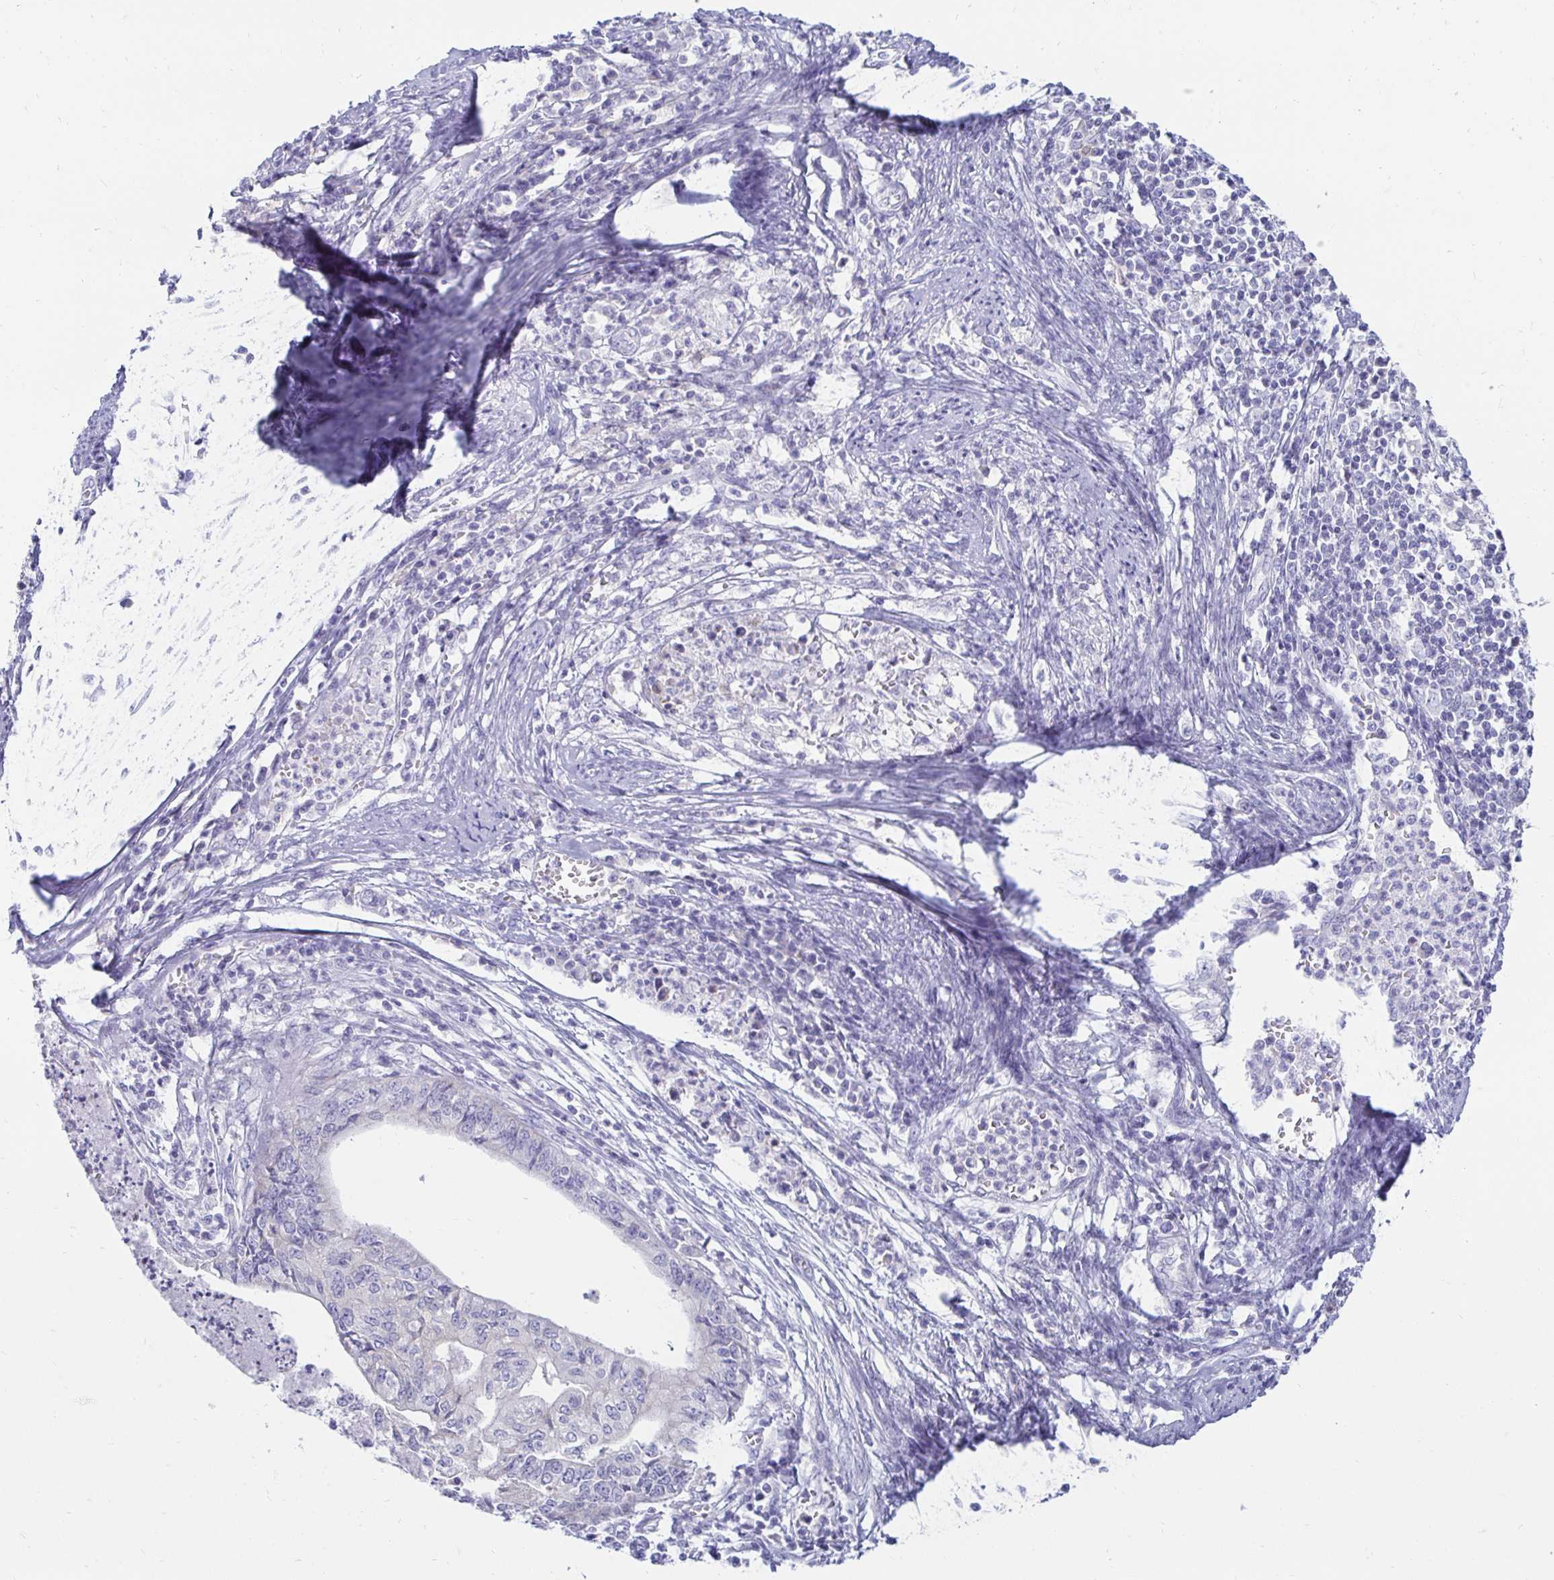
{"staining": {"intensity": "negative", "quantity": "none", "location": "none"}, "tissue": "endometrial cancer", "cell_type": "Tumor cells", "image_type": "cancer", "snomed": [{"axis": "morphology", "description": "Adenocarcinoma, NOS"}, {"axis": "topography", "description": "Endometrium"}], "caption": "Tumor cells show no significant expression in endometrial cancer (adenocarcinoma). Nuclei are stained in blue.", "gene": "PEG10", "patient": {"sex": "female", "age": 65}}